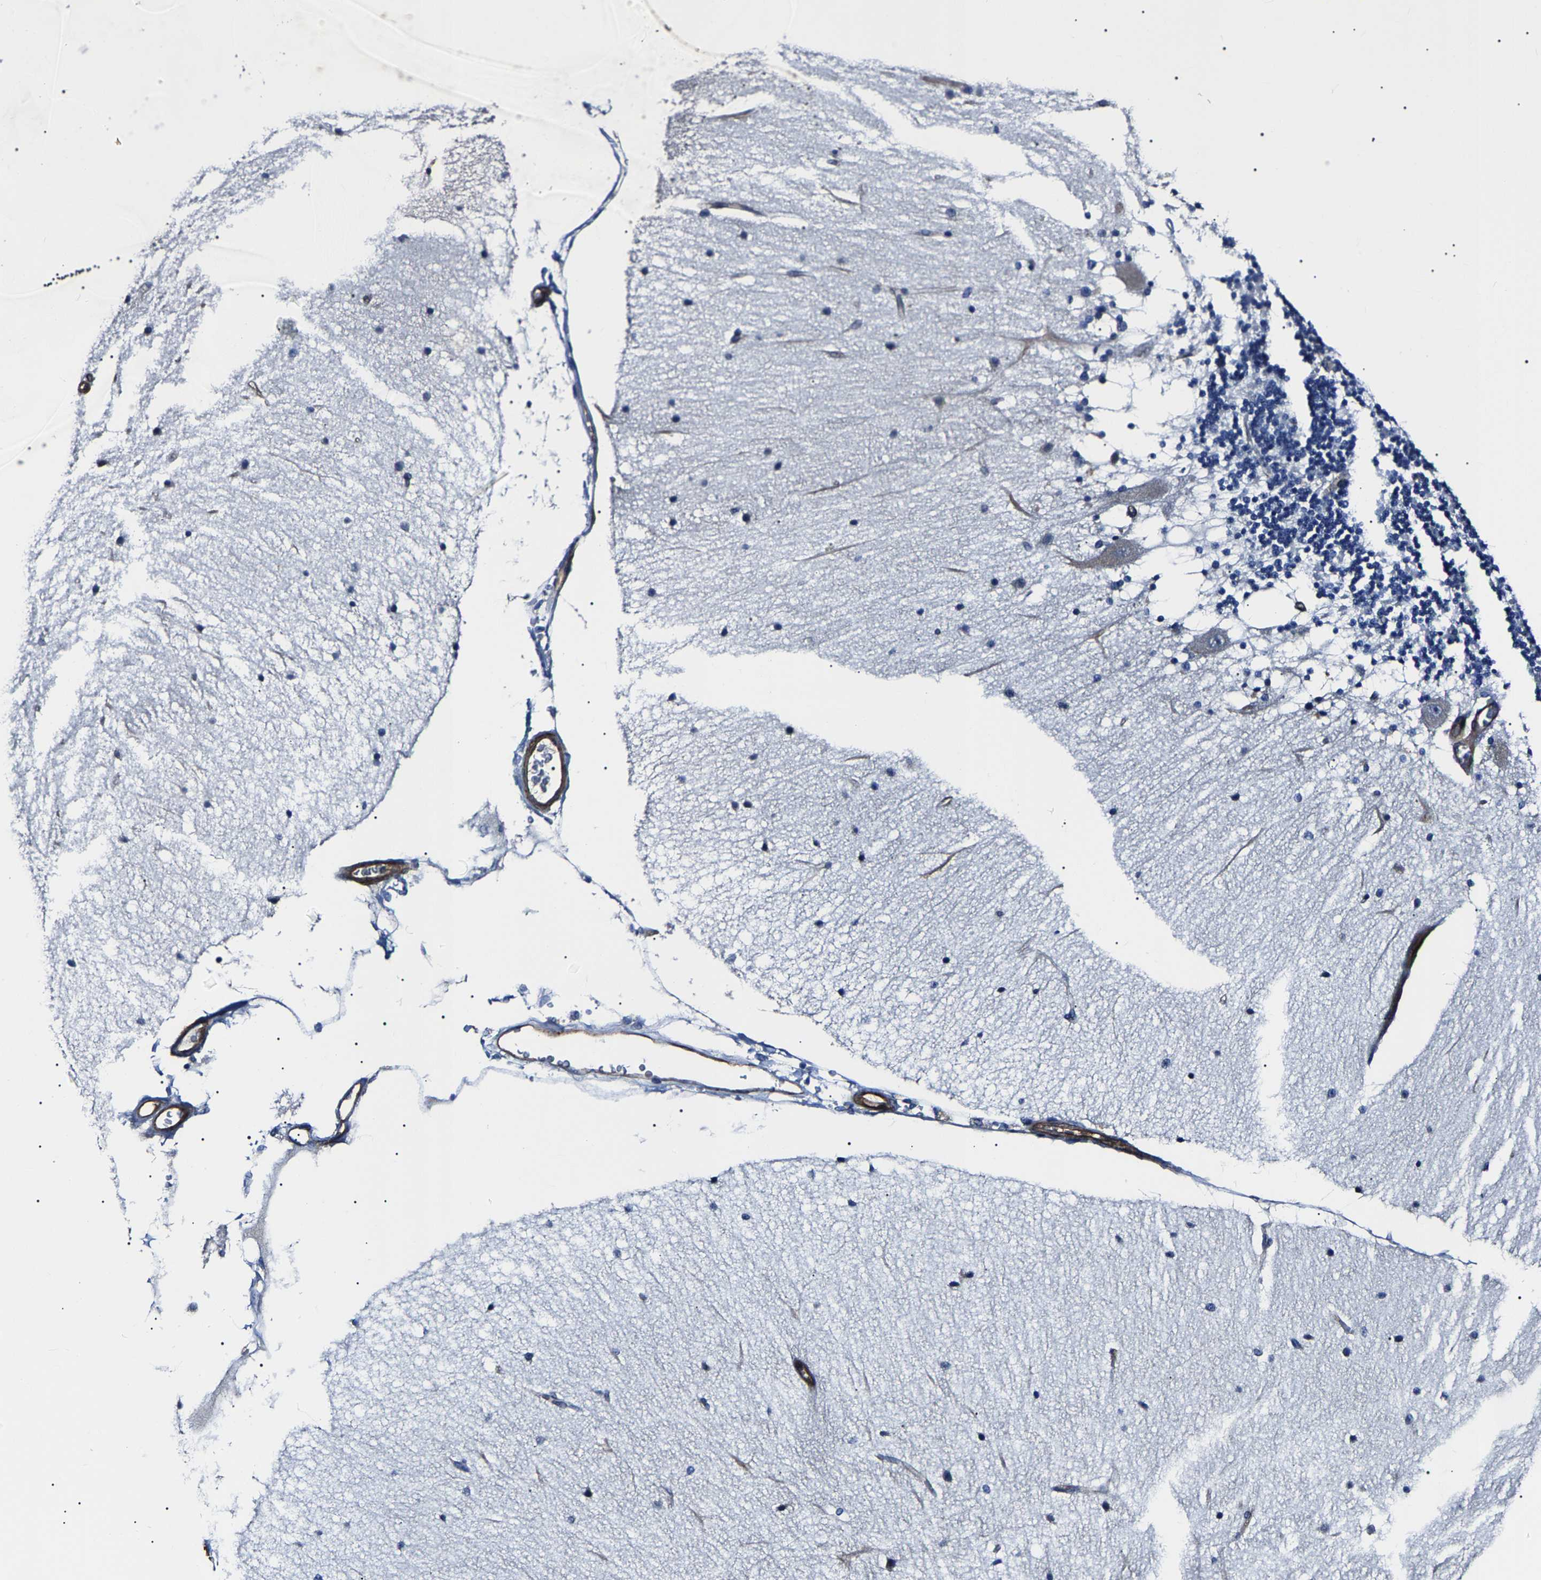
{"staining": {"intensity": "negative", "quantity": "none", "location": "none"}, "tissue": "cerebellum", "cell_type": "Cells in granular layer", "image_type": "normal", "snomed": [{"axis": "morphology", "description": "Normal tissue, NOS"}, {"axis": "topography", "description": "Cerebellum"}], "caption": "A high-resolution micrograph shows immunohistochemistry staining of benign cerebellum, which reveals no significant staining in cells in granular layer.", "gene": "KLHL42", "patient": {"sex": "female", "age": 54}}